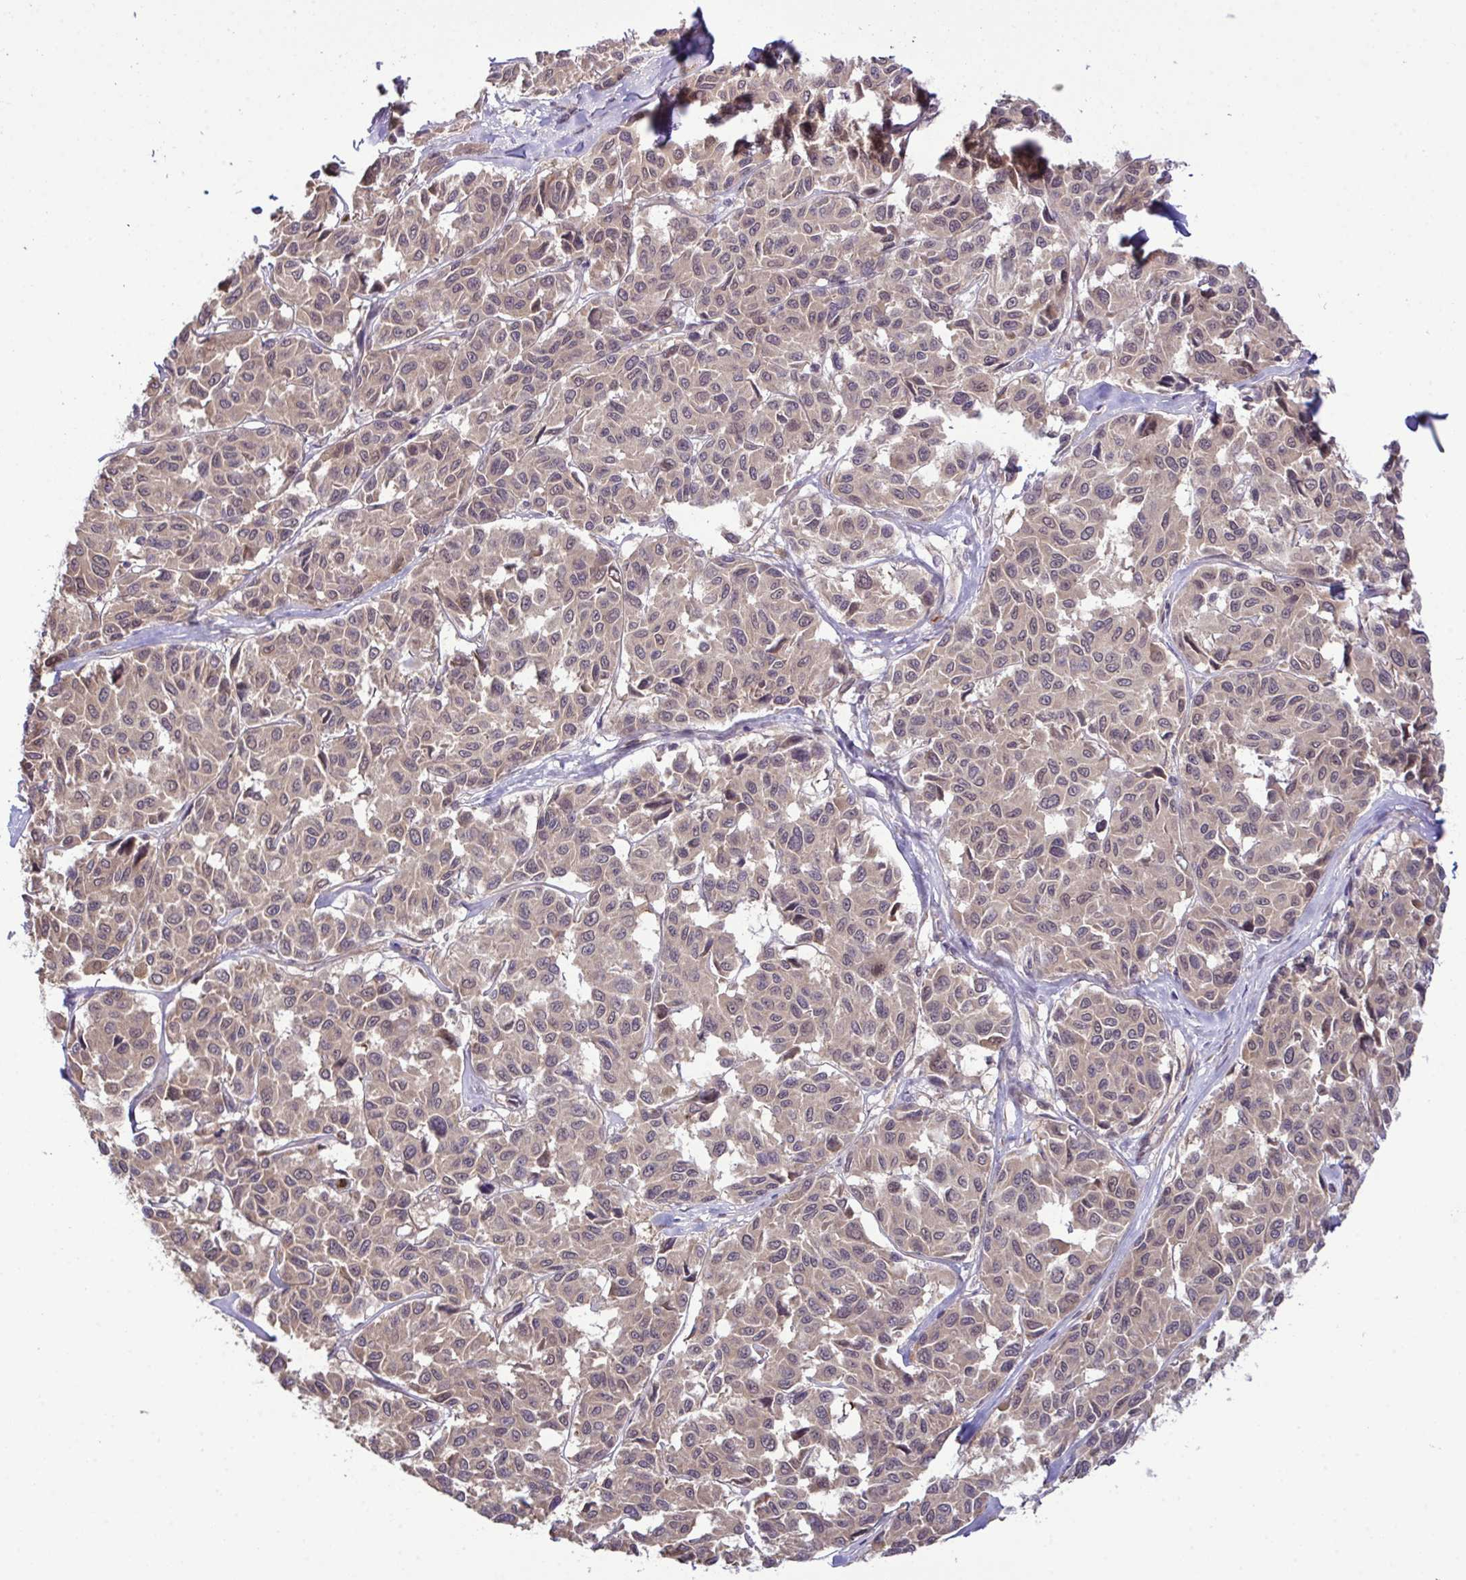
{"staining": {"intensity": "weak", "quantity": "25%-75%", "location": "nuclear"}, "tissue": "melanoma", "cell_type": "Tumor cells", "image_type": "cancer", "snomed": [{"axis": "morphology", "description": "Malignant melanoma, NOS"}, {"axis": "topography", "description": "Skin"}], "caption": "A low amount of weak nuclear expression is identified in approximately 25%-75% of tumor cells in malignant melanoma tissue.", "gene": "CMPK1", "patient": {"sex": "female", "age": 66}}